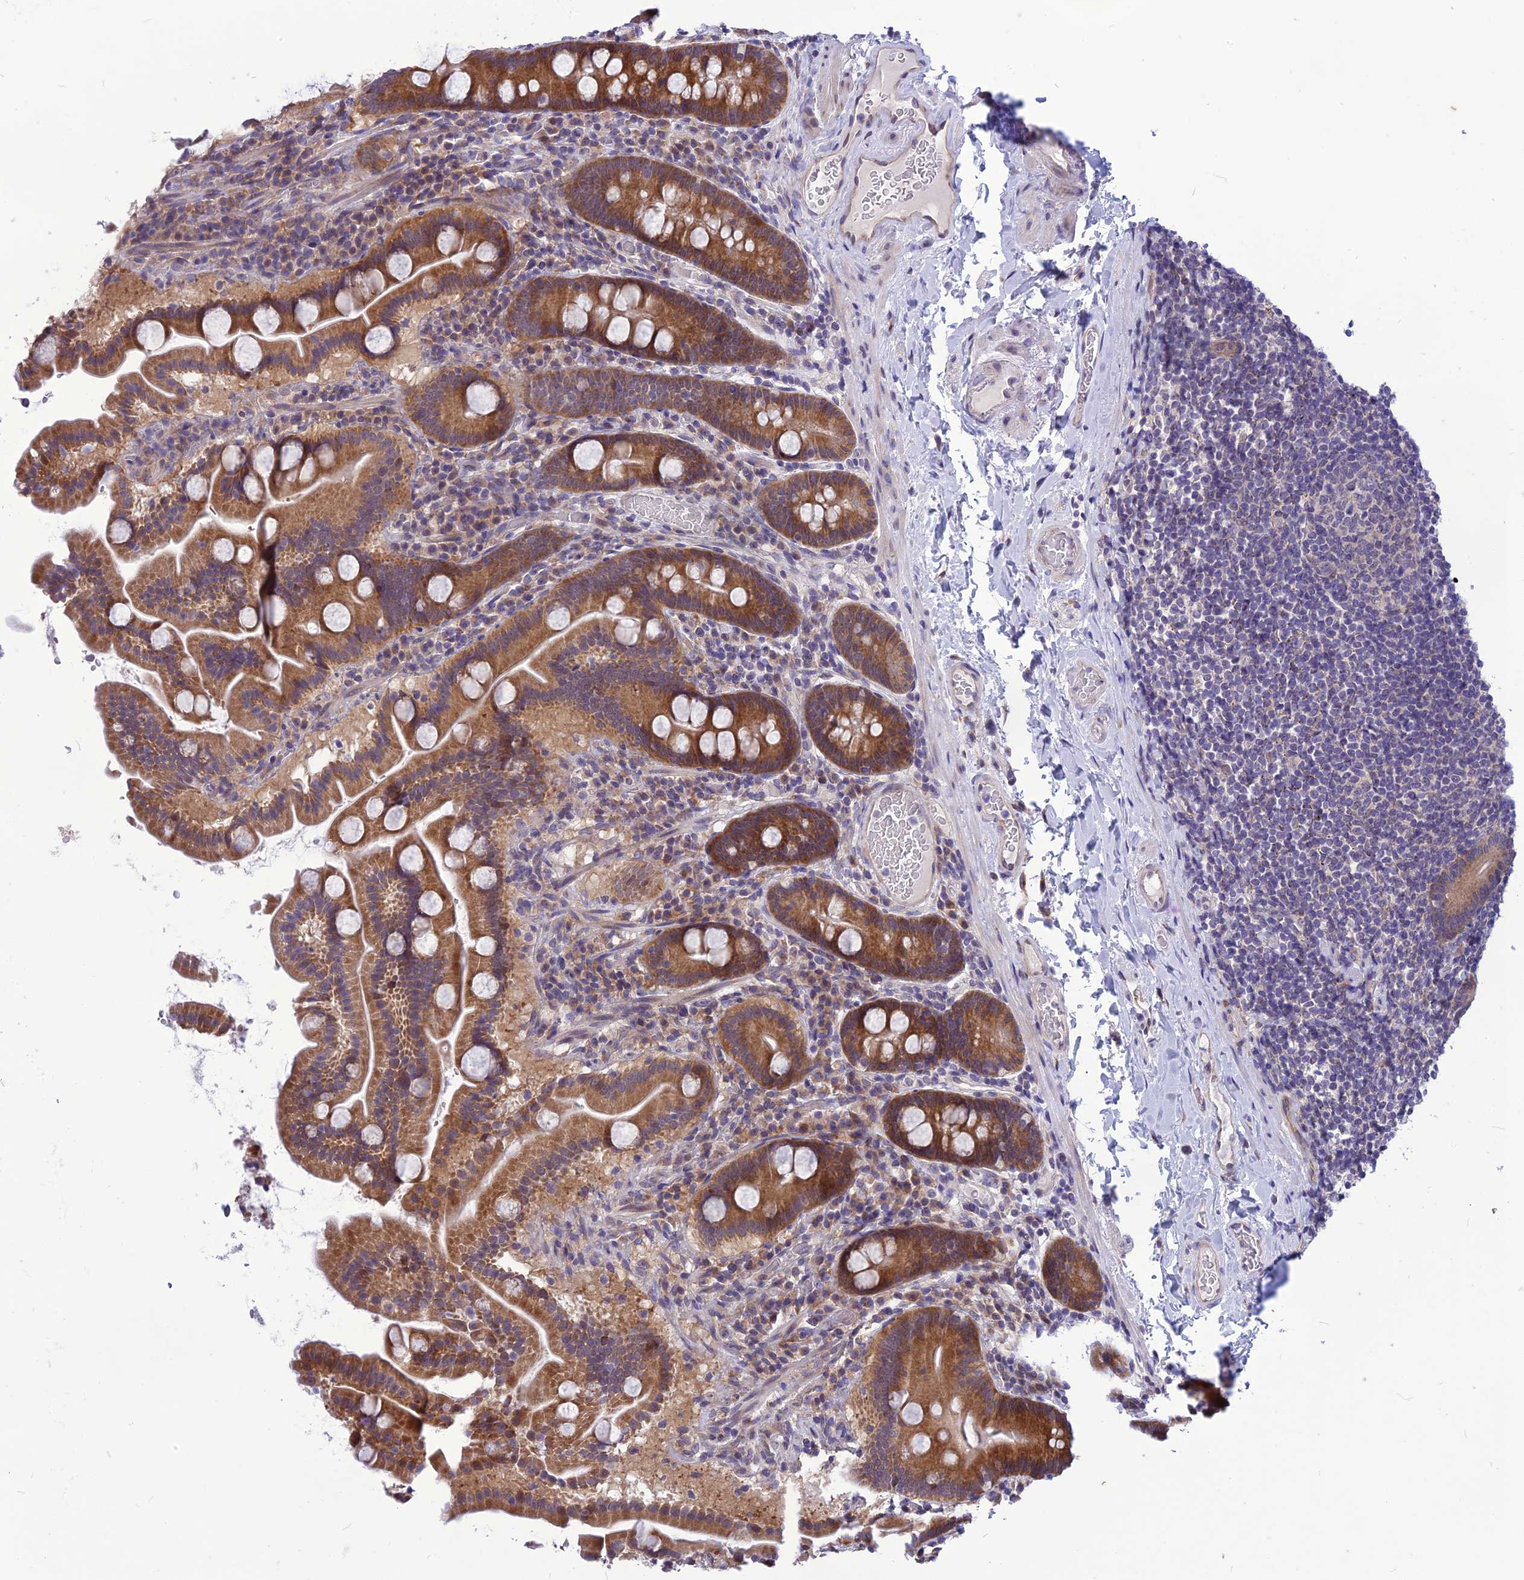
{"staining": {"intensity": "moderate", "quantity": ">75%", "location": "cytoplasmic/membranous"}, "tissue": "duodenum", "cell_type": "Glandular cells", "image_type": "normal", "snomed": [{"axis": "morphology", "description": "Normal tissue, NOS"}, {"axis": "topography", "description": "Duodenum"}], "caption": "Protein staining of benign duodenum shows moderate cytoplasmic/membranous positivity in approximately >75% of glandular cells.", "gene": "PSMF1", "patient": {"sex": "male", "age": 55}}